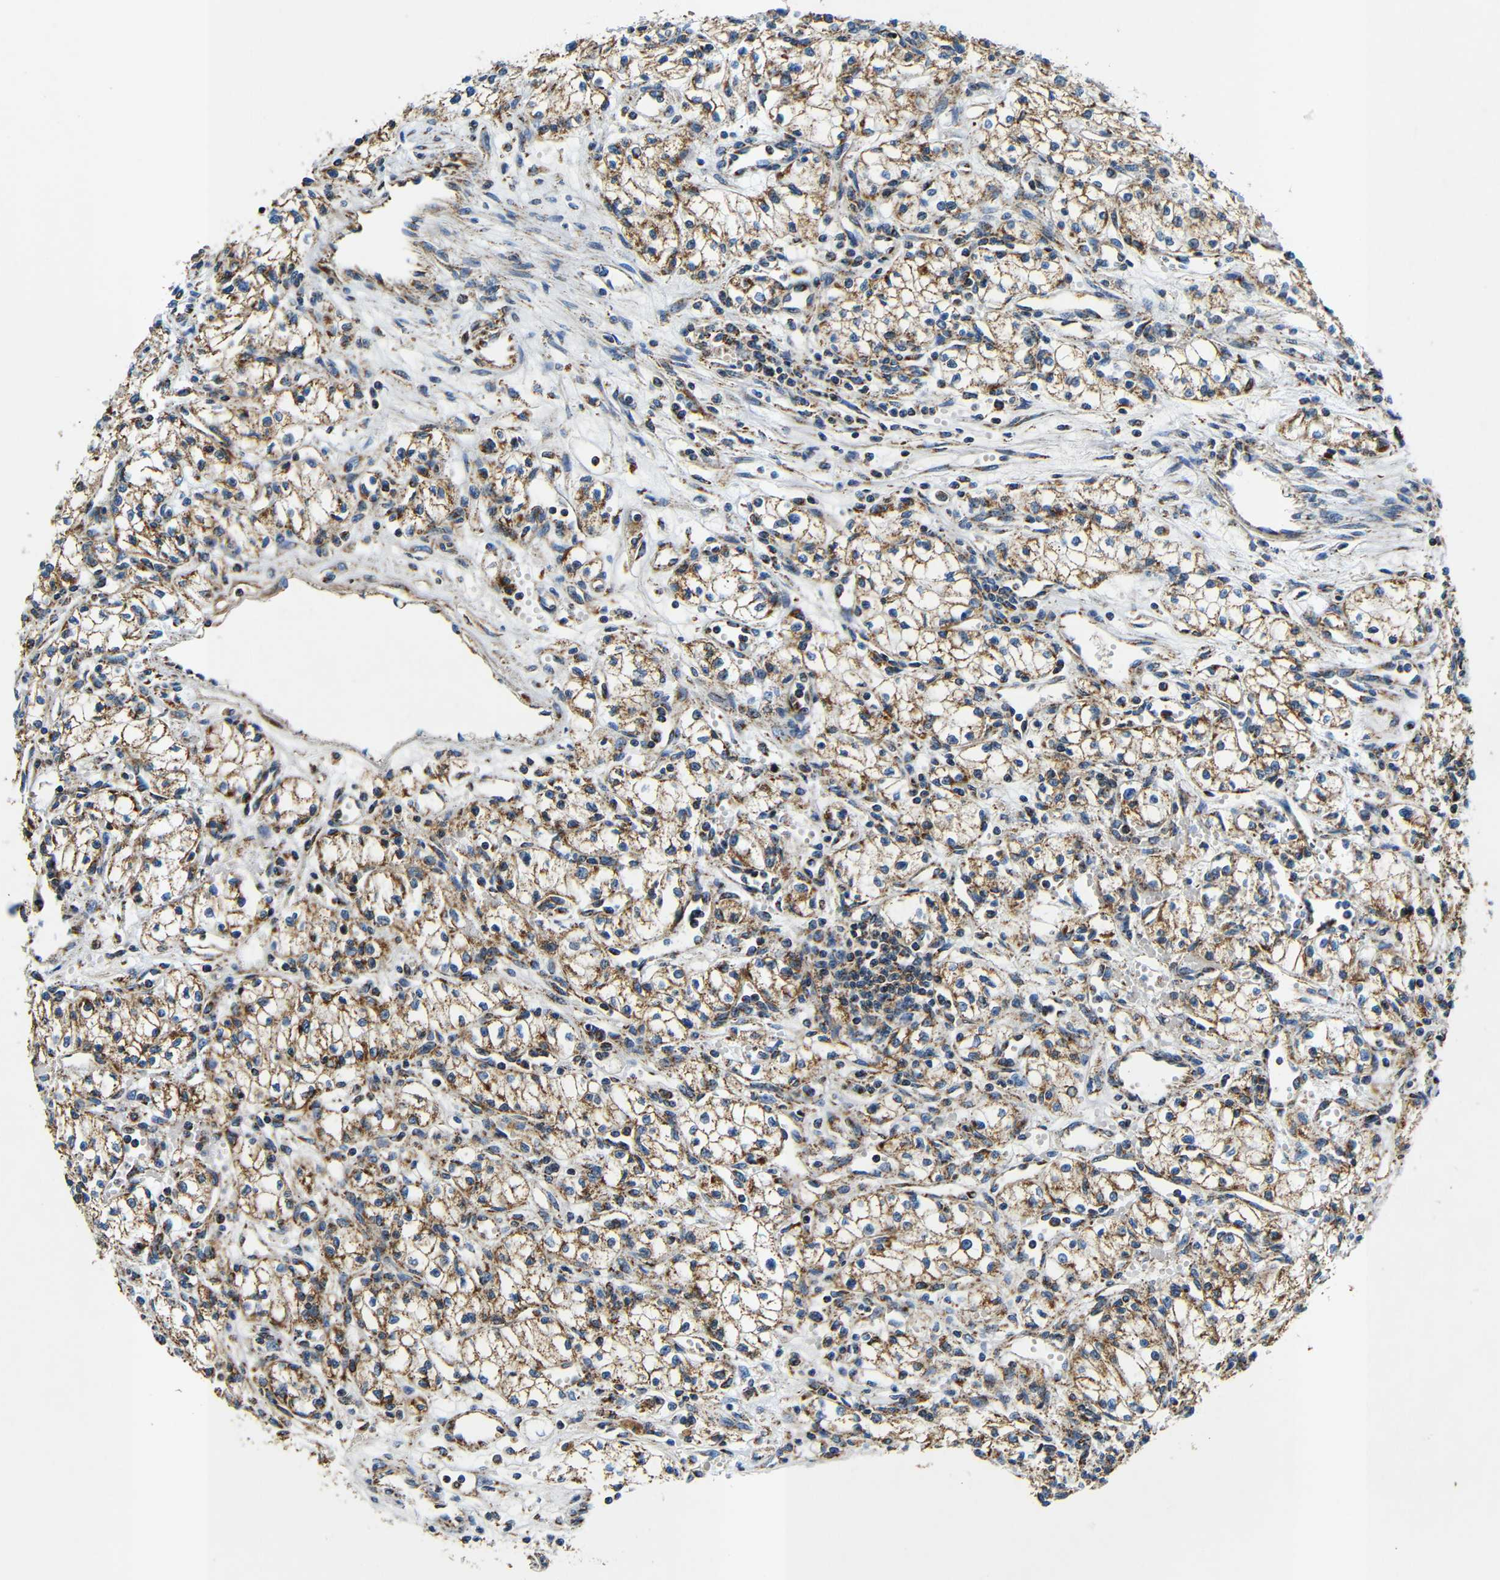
{"staining": {"intensity": "moderate", "quantity": ">75%", "location": "cytoplasmic/membranous"}, "tissue": "renal cancer", "cell_type": "Tumor cells", "image_type": "cancer", "snomed": [{"axis": "morphology", "description": "Normal tissue, NOS"}, {"axis": "morphology", "description": "Adenocarcinoma, NOS"}, {"axis": "topography", "description": "Kidney"}], "caption": "The histopathology image demonstrates staining of renal cancer (adenocarcinoma), revealing moderate cytoplasmic/membranous protein staining (brown color) within tumor cells.", "gene": "GALNT18", "patient": {"sex": "male", "age": 59}}